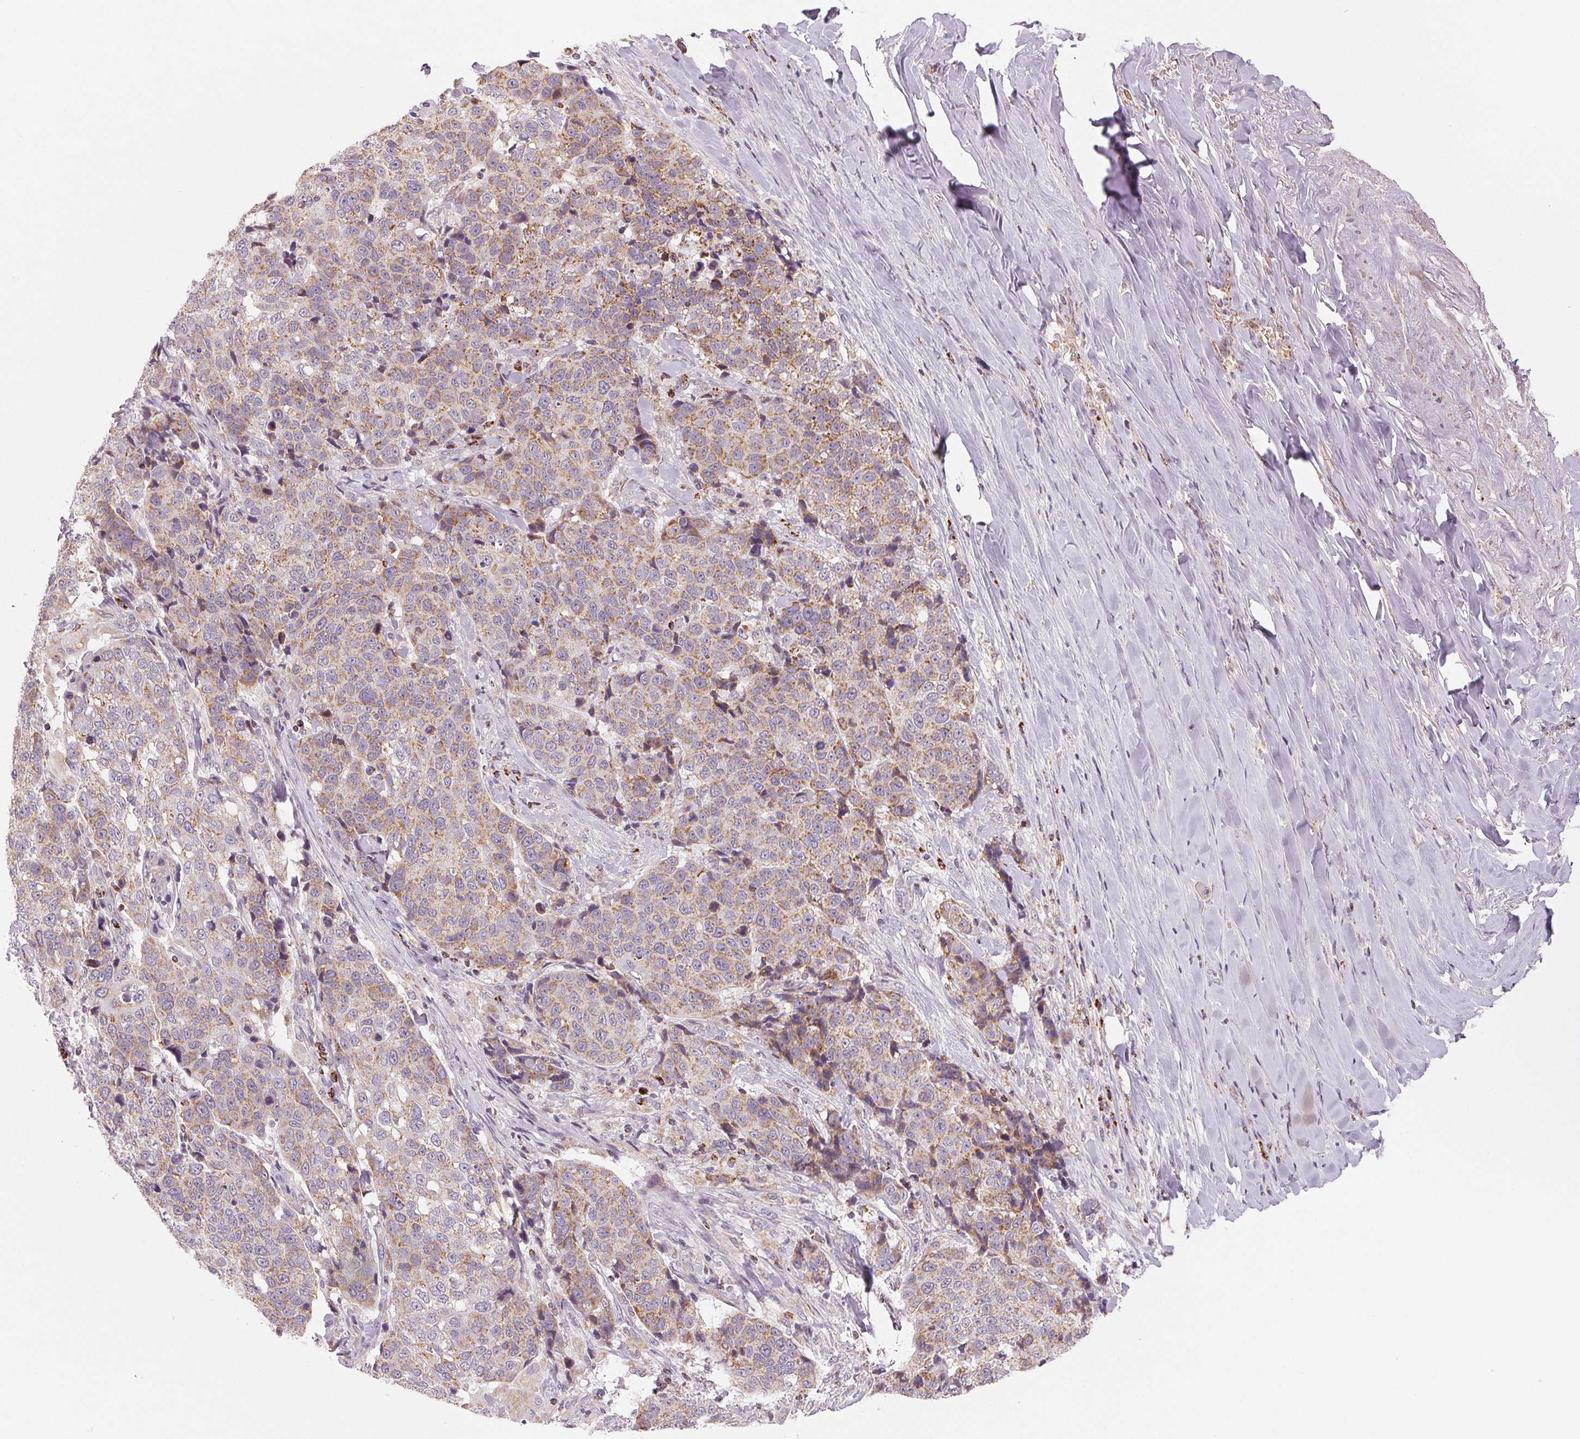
{"staining": {"intensity": "moderate", "quantity": "<25%", "location": "cytoplasmic/membranous"}, "tissue": "lung cancer", "cell_type": "Tumor cells", "image_type": "cancer", "snomed": [{"axis": "morphology", "description": "Squamous cell carcinoma, NOS"}, {"axis": "topography", "description": "Lymph node"}, {"axis": "topography", "description": "Lung"}], "caption": "Lung cancer (squamous cell carcinoma) stained for a protein (brown) displays moderate cytoplasmic/membranous positive positivity in approximately <25% of tumor cells.", "gene": "HINT2", "patient": {"sex": "male", "age": 61}}